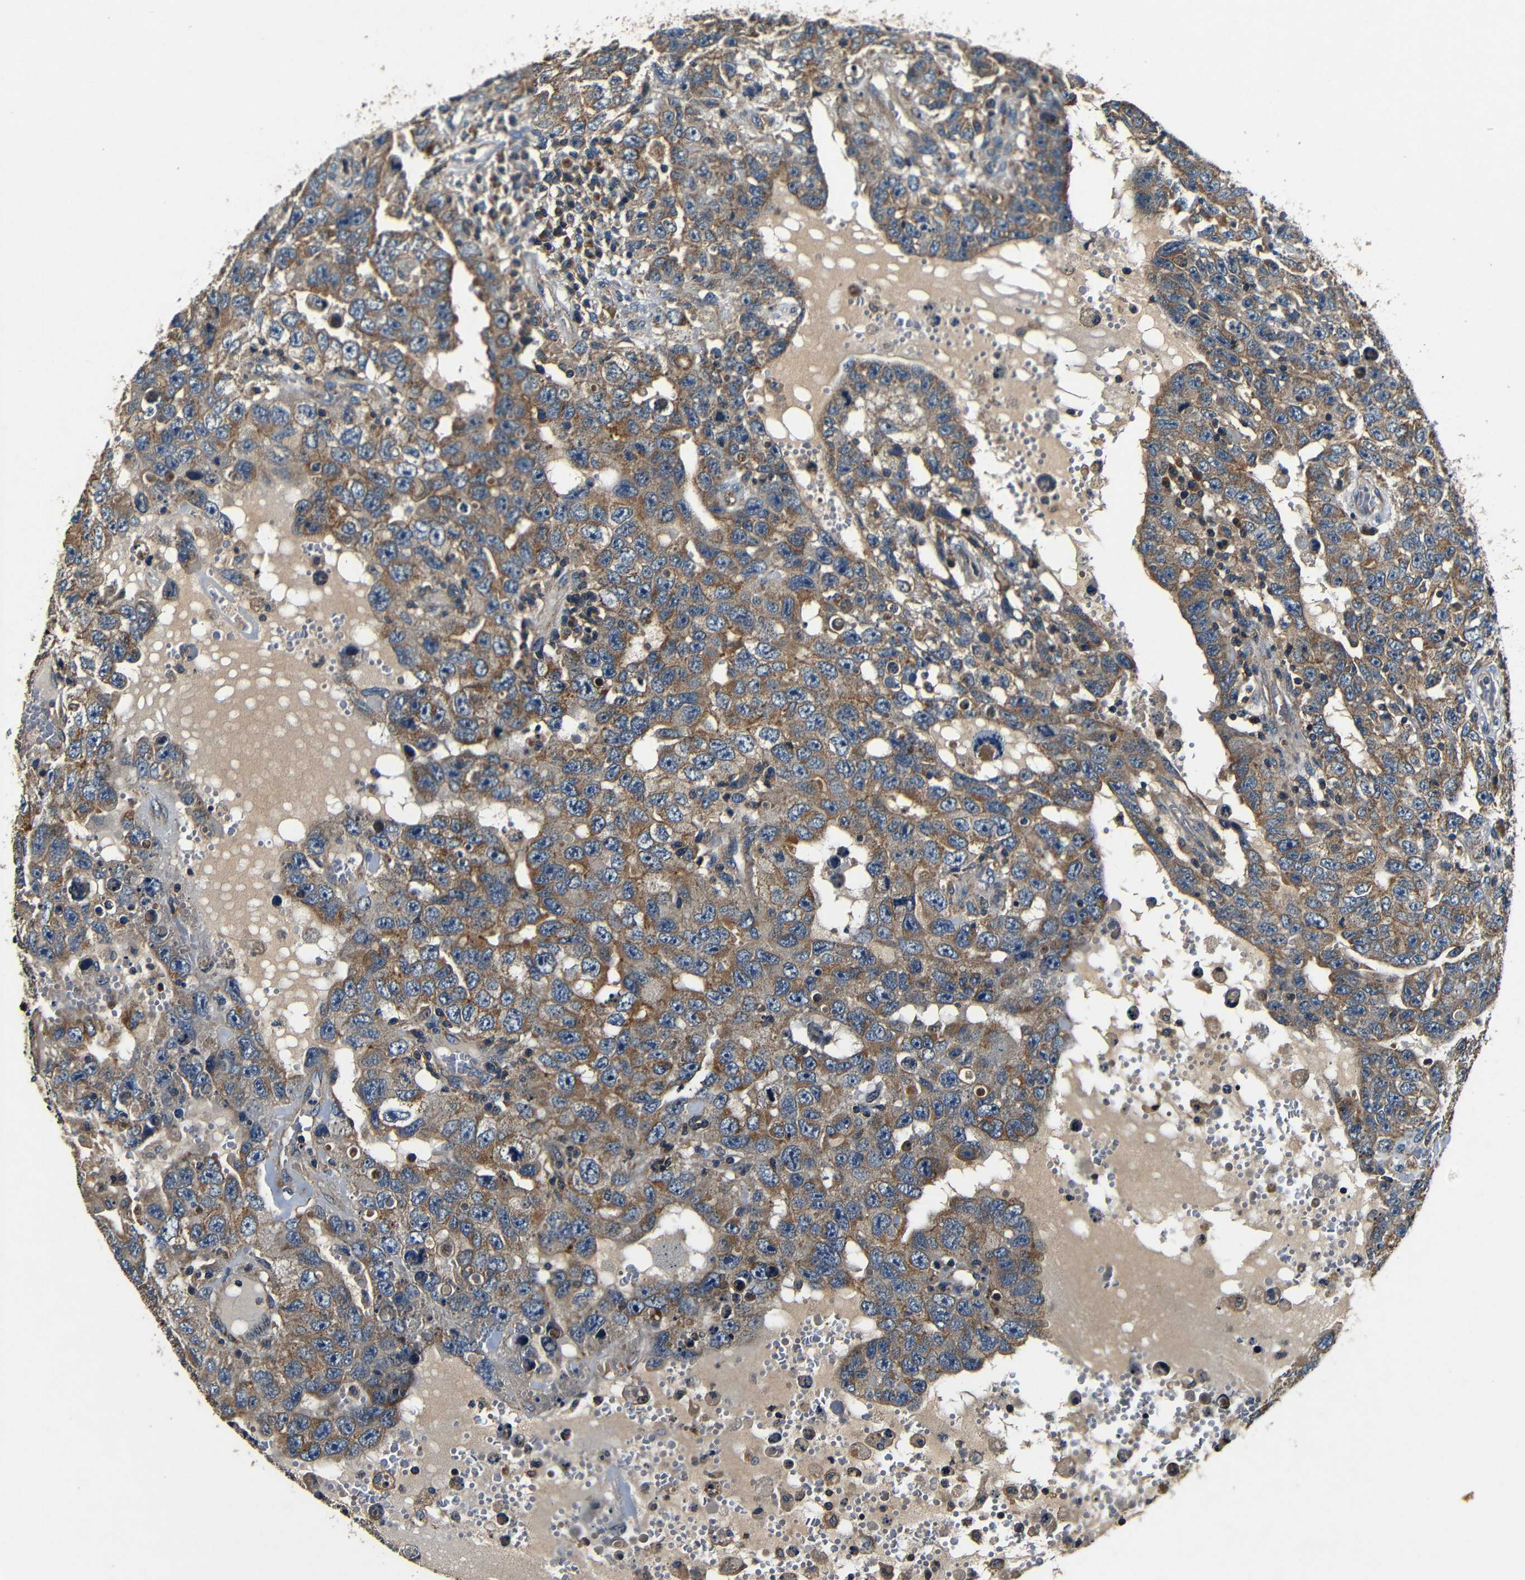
{"staining": {"intensity": "moderate", "quantity": ">75%", "location": "cytoplasmic/membranous"}, "tissue": "testis cancer", "cell_type": "Tumor cells", "image_type": "cancer", "snomed": [{"axis": "morphology", "description": "Carcinoma, Embryonal, NOS"}, {"axis": "topography", "description": "Testis"}], "caption": "Testis embryonal carcinoma stained with a protein marker shows moderate staining in tumor cells.", "gene": "MTX1", "patient": {"sex": "male", "age": 26}}